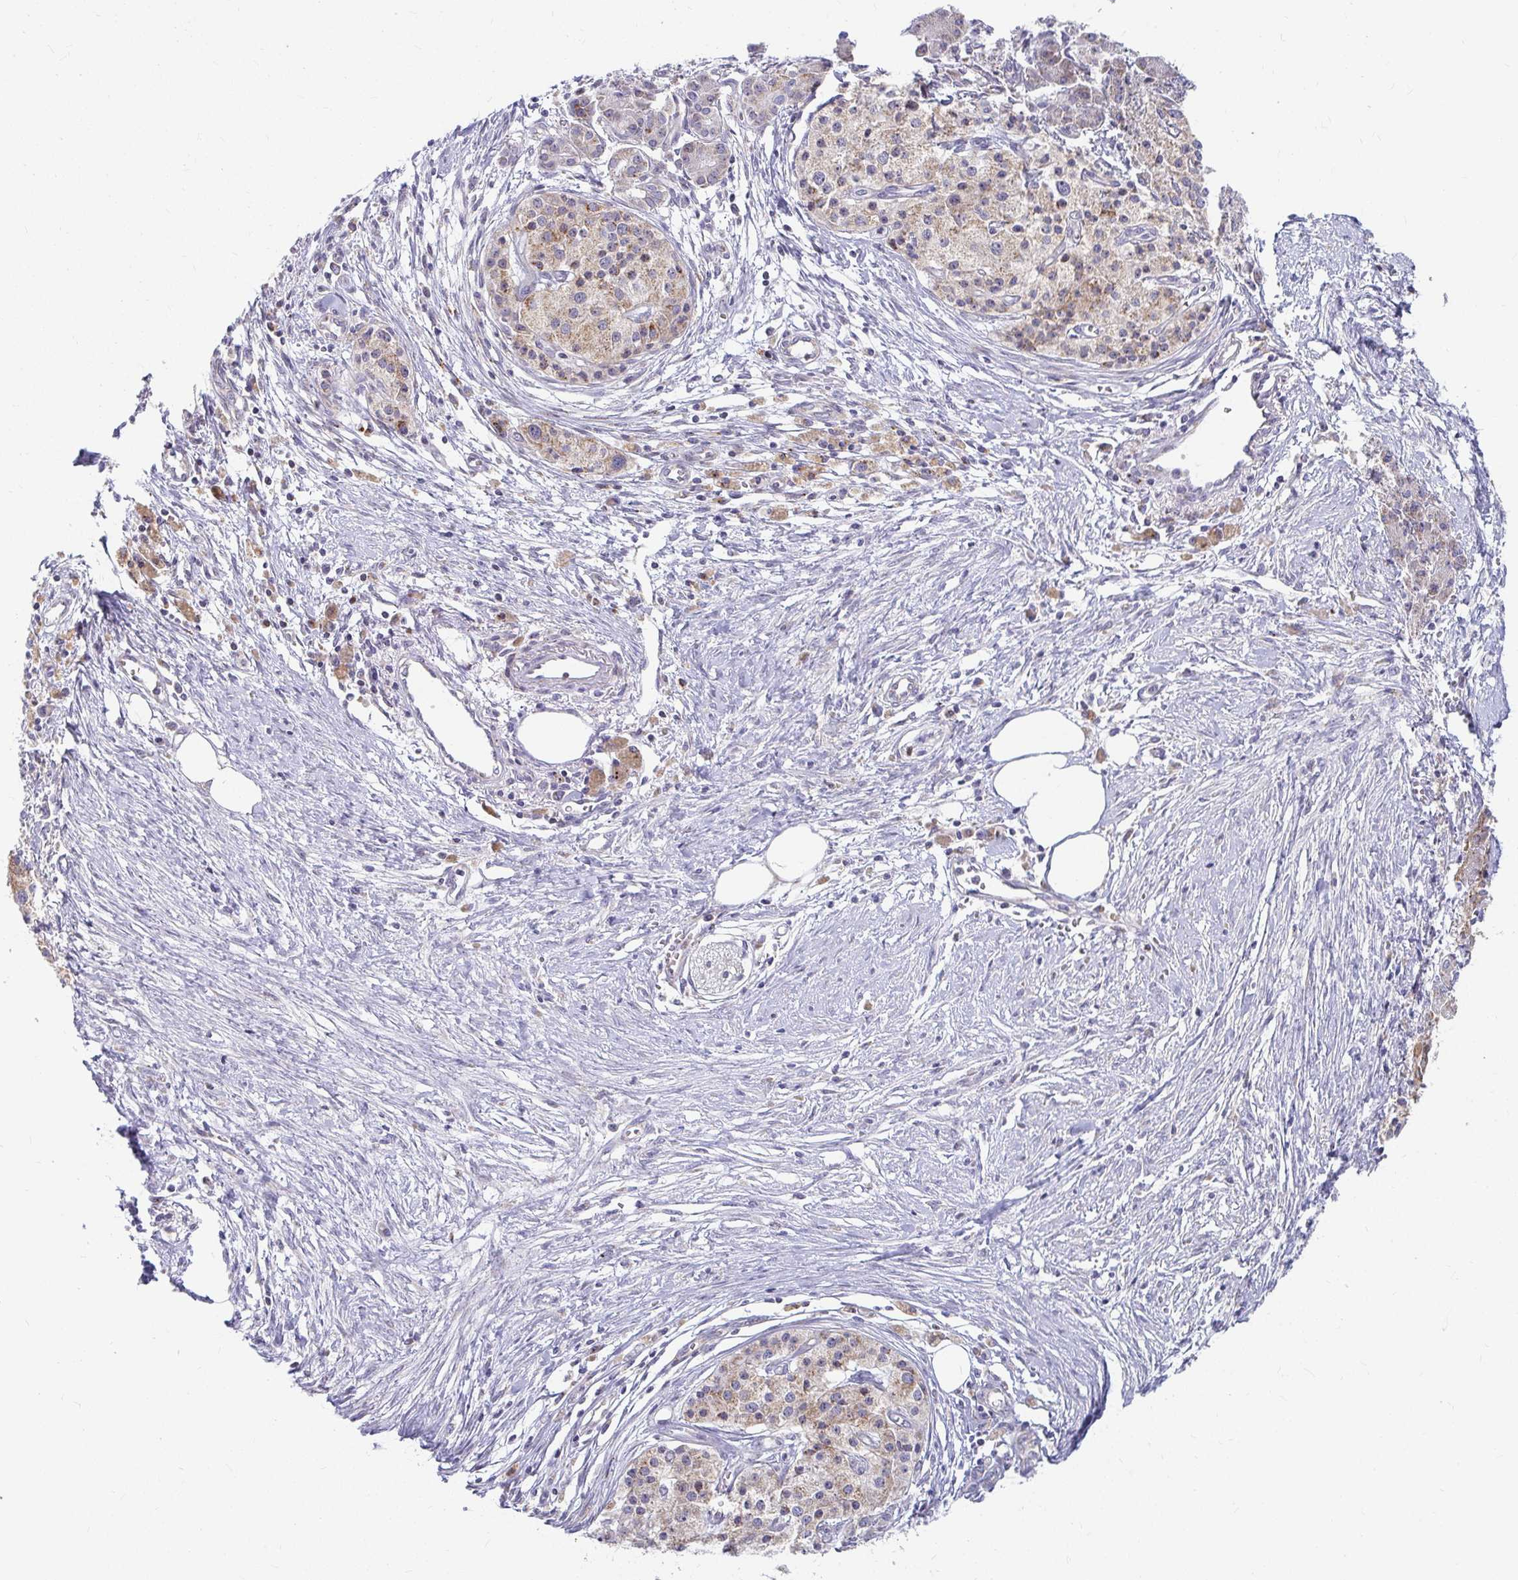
{"staining": {"intensity": "weak", "quantity": ">75%", "location": "cytoplasmic/membranous"}, "tissue": "pancreatic cancer", "cell_type": "Tumor cells", "image_type": "cancer", "snomed": [{"axis": "morphology", "description": "Adenocarcinoma, NOS"}, {"axis": "topography", "description": "Pancreas"}], "caption": "Brown immunohistochemical staining in human pancreatic cancer displays weak cytoplasmic/membranous staining in about >75% of tumor cells.", "gene": "EXOC5", "patient": {"sex": "female", "age": 47}}